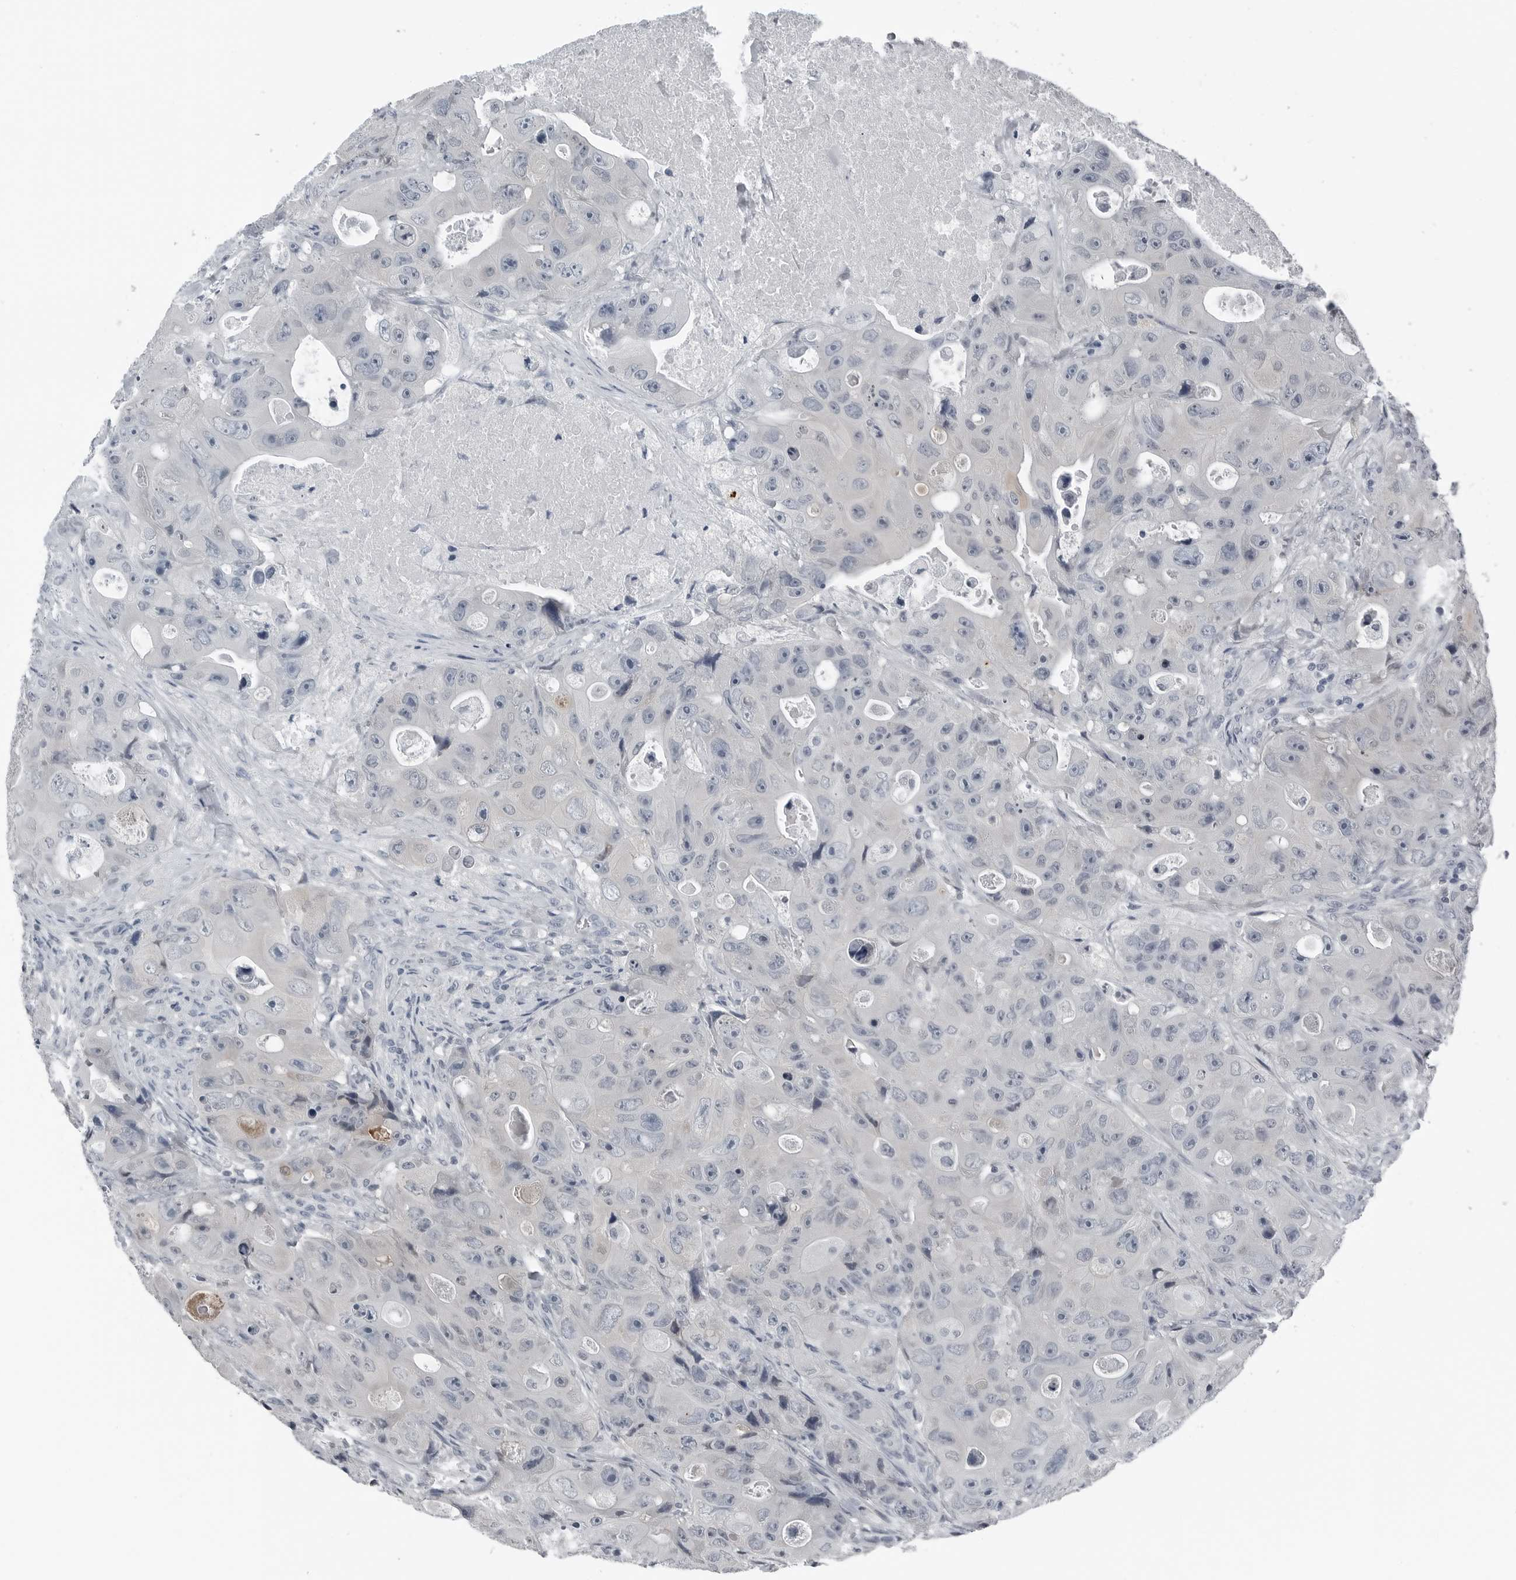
{"staining": {"intensity": "negative", "quantity": "none", "location": "none"}, "tissue": "colorectal cancer", "cell_type": "Tumor cells", "image_type": "cancer", "snomed": [{"axis": "morphology", "description": "Adenocarcinoma, NOS"}, {"axis": "topography", "description": "Colon"}], "caption": "Immunohistochemistry (IHC) of colorectal adenocarcinoma reveals no expression in tumor cells. Brightfield microscopy of immunohistochemistry (IHC) stained with DAB (3,3'-diaminobenzidine) (brown) and hematoxylin (blue), captured at high magnification.", "gene": "SPINK1", "patient": {"sex": "female", "age": 46}}